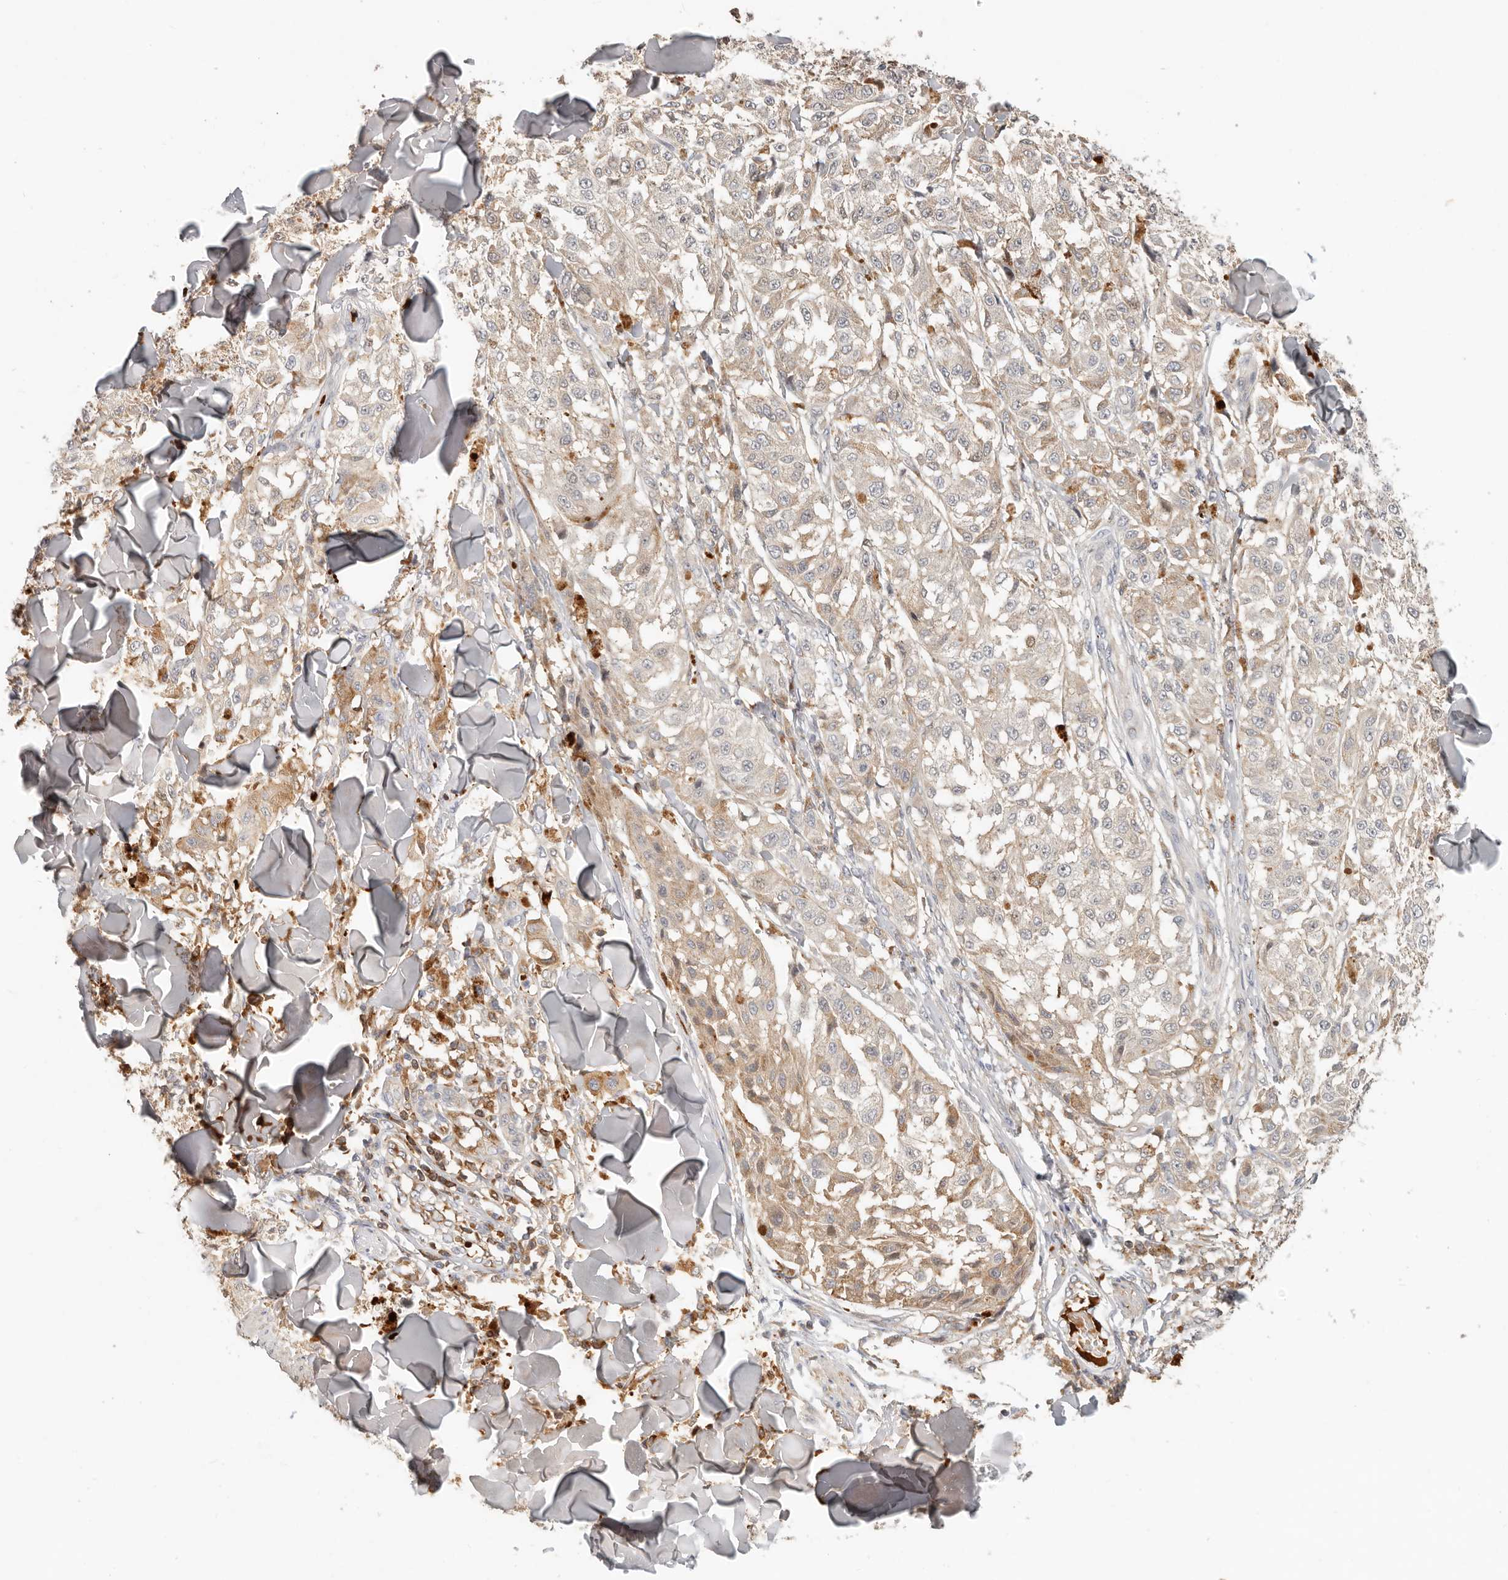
{"staining": {"intensity": "negative", "quantity": "none", "location": "none"}, "tissue": "melanoma", "cell_type": "Tumor cells", "image_type": "cancer", "snomed": [{"axis": "morphology", "description": "Malignant melanoma, NOS"}, {"axis": "topography", "description": "Skin"}], "caption": "Protein analysis of melanoma displays no significant expression in tumor cells.", "gene": "MTFR2", "patient": {"sex": "female", "age": 64}}